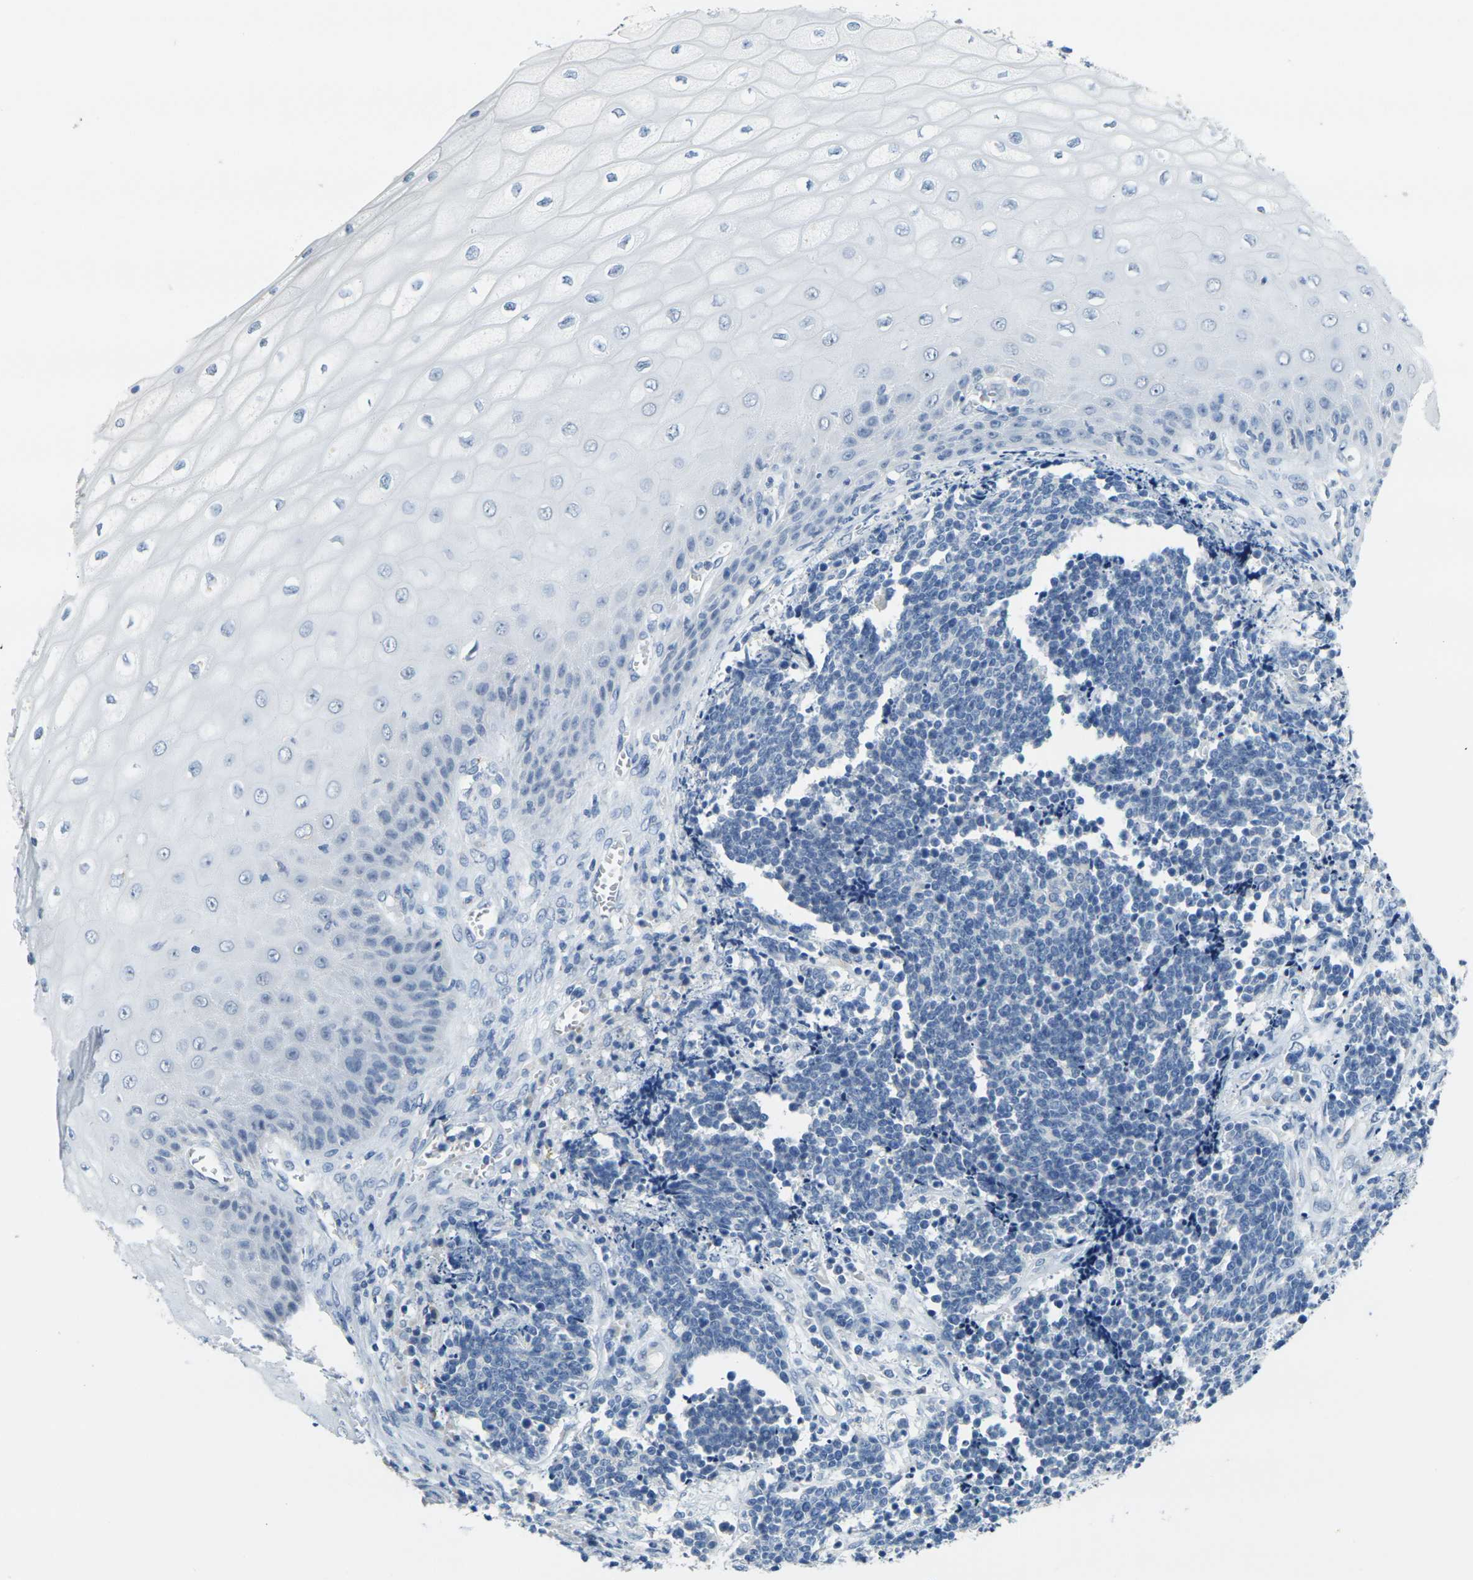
{"staining": {"intensity": "negative", "quantity": "none", "location": "none"}, "tissue": "cervical cancer", "cell_type": "Tumor cells", "image_type": "cancer", "snomed": [{"axis": "morphology", "description": "Squamous cell carcinoma, NOS"}, {"axis": "topography", "description": "Cervix"}], "caption": "IHC of human squamous cell carcinoma (cervical) demonstrates no staining in tumor cells. (DAB (3,3'-diaminobenzidine) IHC visualized using brightfield microscopy, high magnification).", "gene": "GPR15", "patient": {"sex": "female", "age": 35}}